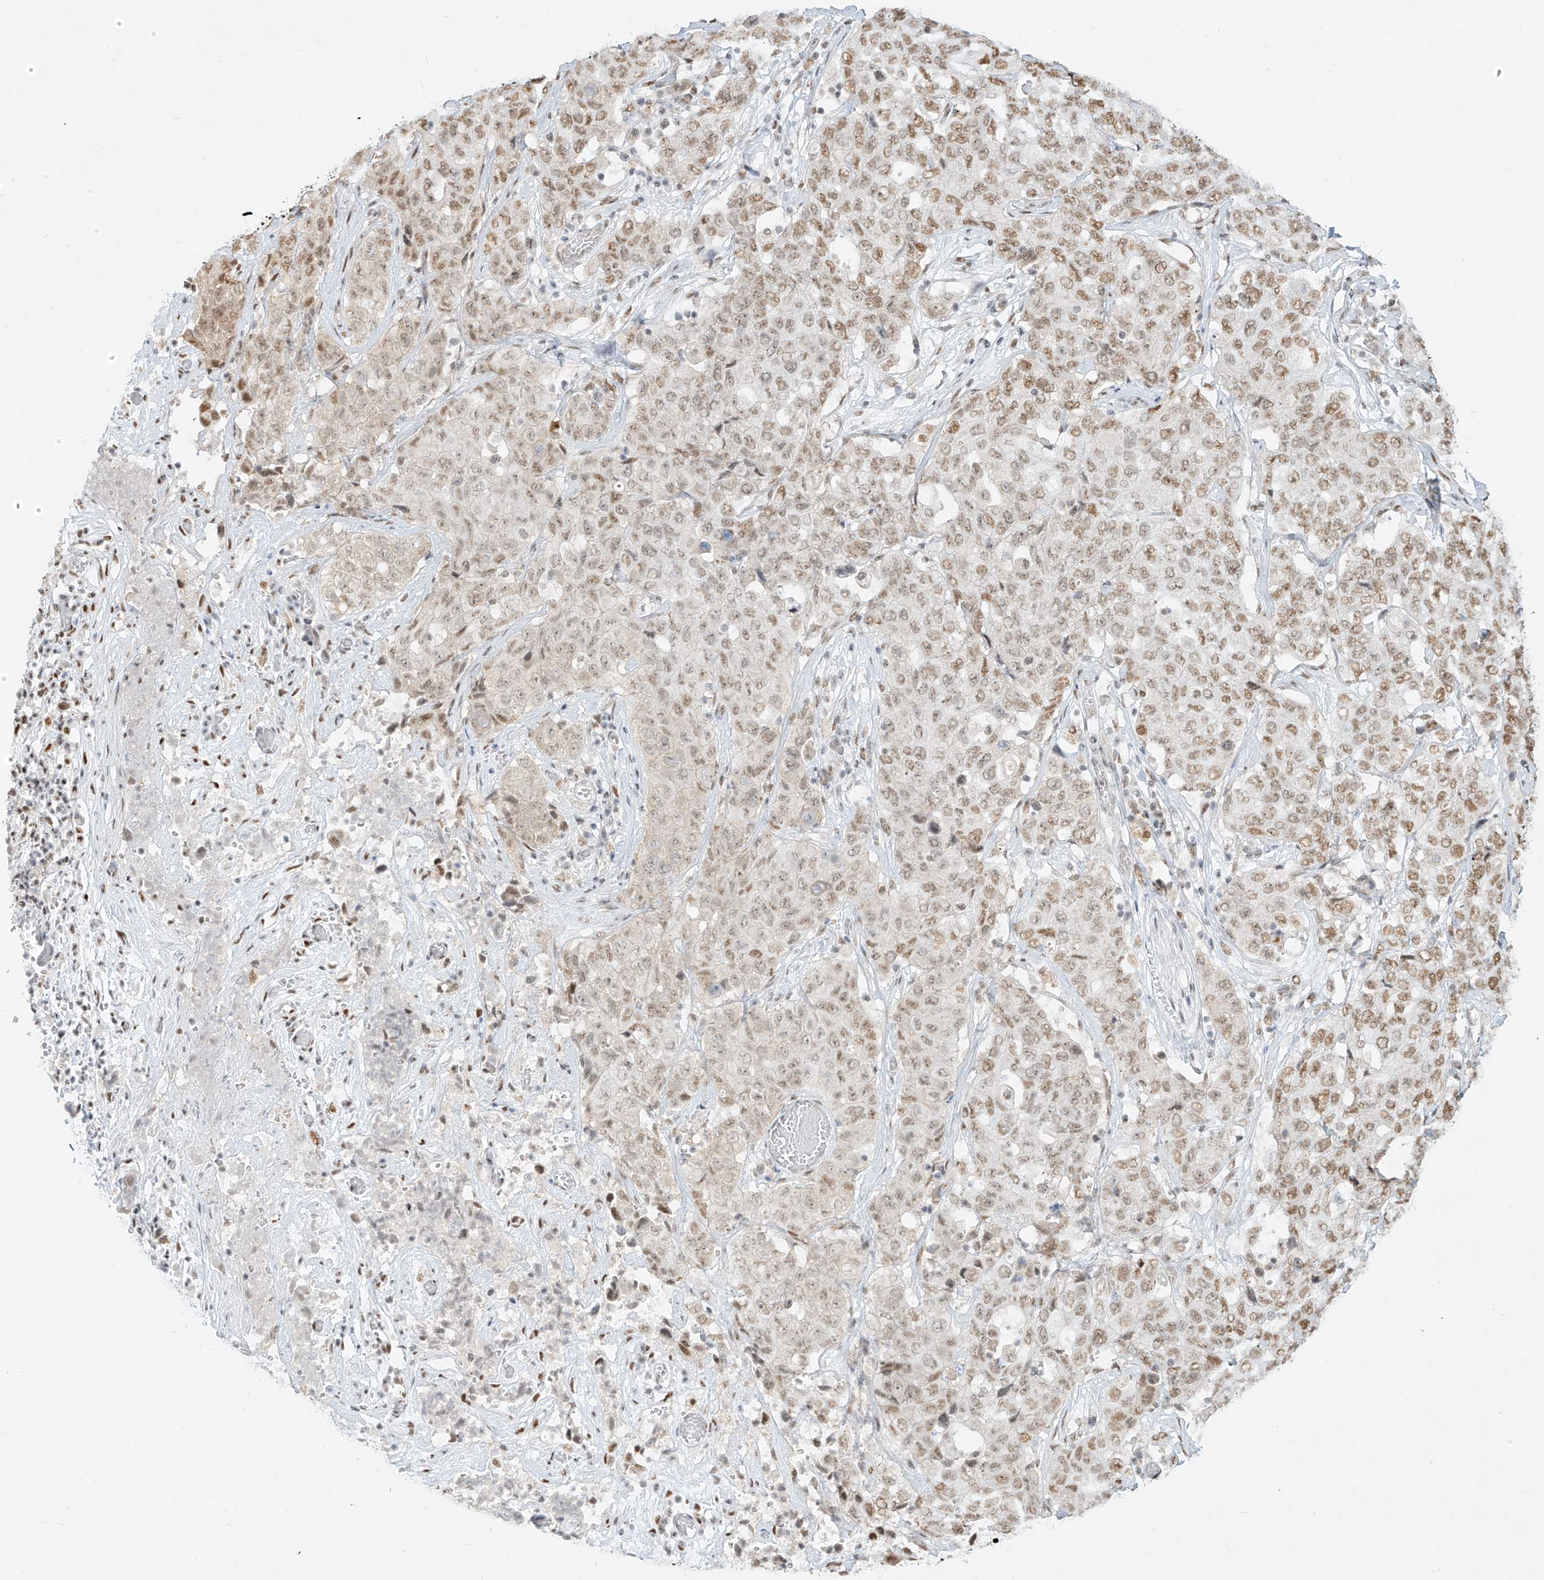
{"staining": {"intensity": "moderate", "quantity": "25%-75%", "location": "nuclear"}, "tissue": "stomach cancer", "cell_type": "Tumor cells", "image_type": "cancer", "snomed": [{"axis": "morphology", "description": "Normal tissue, NOS"}, {"axis": "morphology", "description": "Adenocarcinoma, NOS"}, {"axis": "topography", "description": "Lymph node"}, {"axis": "topography", "description": "Stomach"}], "caption": "There is medium levels of moderate nuclear positivity in tumor cells of stomach cancer, as demonstrated by immunohistochemical staining (brown color).", "gene": "NHSL1", "patient": {"sex": "male", "age": 48}}